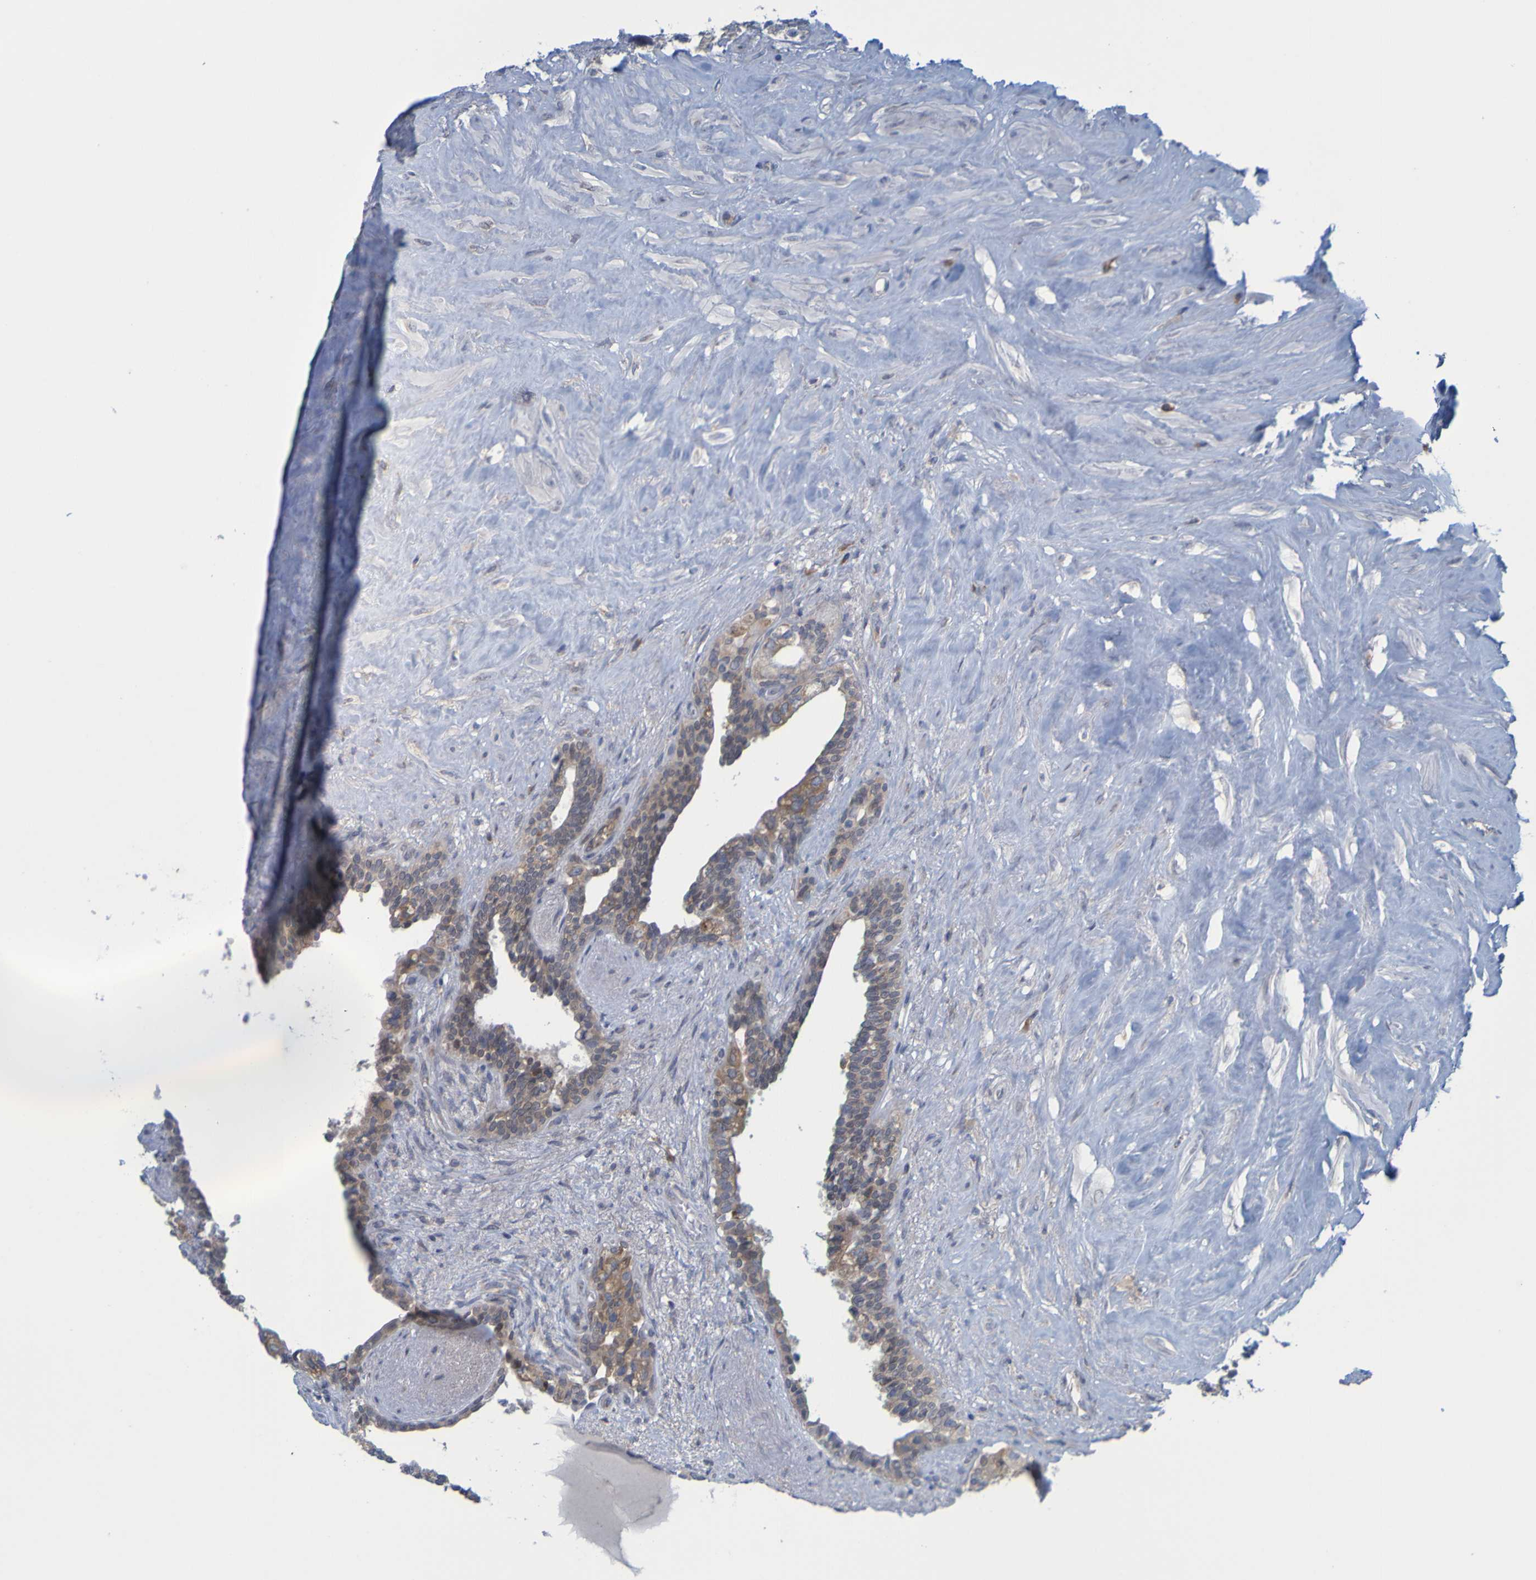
{"staining": {"intensity": "weak", "quantity": ">75%", "location": "cytoplasmic/membranous"}, "tissue": "seminal vesicle", "cell_type": "Glandular cells", "image_type": "normal", "snomed": [{"axis": "morphology", "description": "Normal tissue, NOS"}, {"axis": "topography", "description": "Seminal veicle"}], "caption": "A histopathology image showing weak cytoplasmic/membranous staining in about >75% of glandular cells in benign seminal vesicle, as visualized by brown immunohistochemical staining.", "gene": "MOGS", "patient": {"sex": "male", "age": 63}}